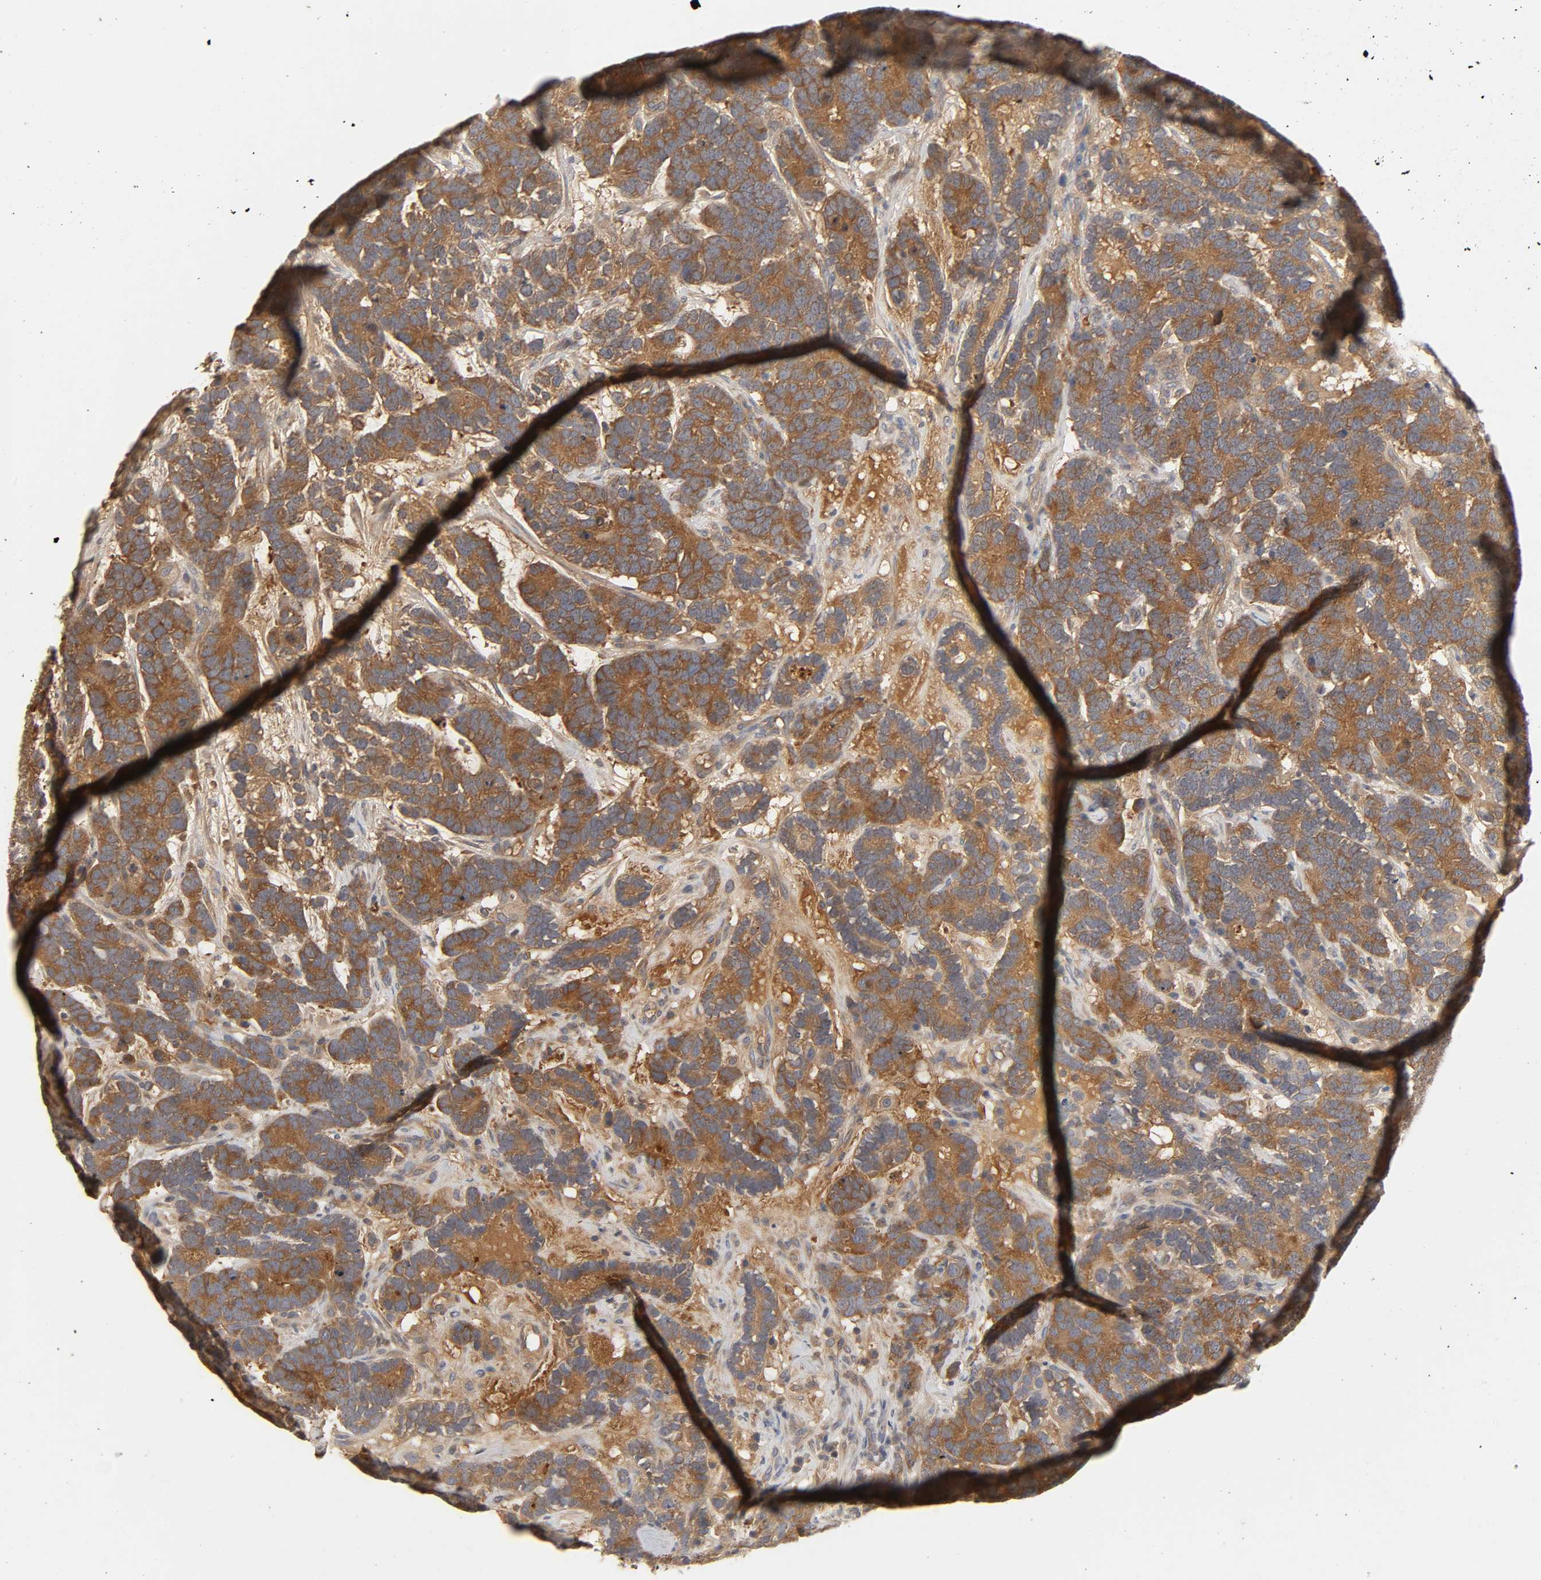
{"staining": {"intensity": "moderate", "quantity": ">75%", "location": "cytoplasmic/membranous"}, "tissue": "testis cancer", "cell_type": "Tumor cells", "image_type": "cancer", "snomed": [{"axis": "morphology", "description": "Carcinoma, Embryonal, NOS"}, {"axis": "topography", "description": "Testis"}], "caption": "Testis embryonal carcinoma stained for a protein demonstrates moderate cytoplasmic/membranous positivity in tumor cells. The staining was performed using DAB (3,3'-diaminobenzidine), with brown indicating positive protein expression. Nuclei are stained blue with hematoxylin.", "gene": "CPB2", "patient": {"sex": "male", "age": 26}}